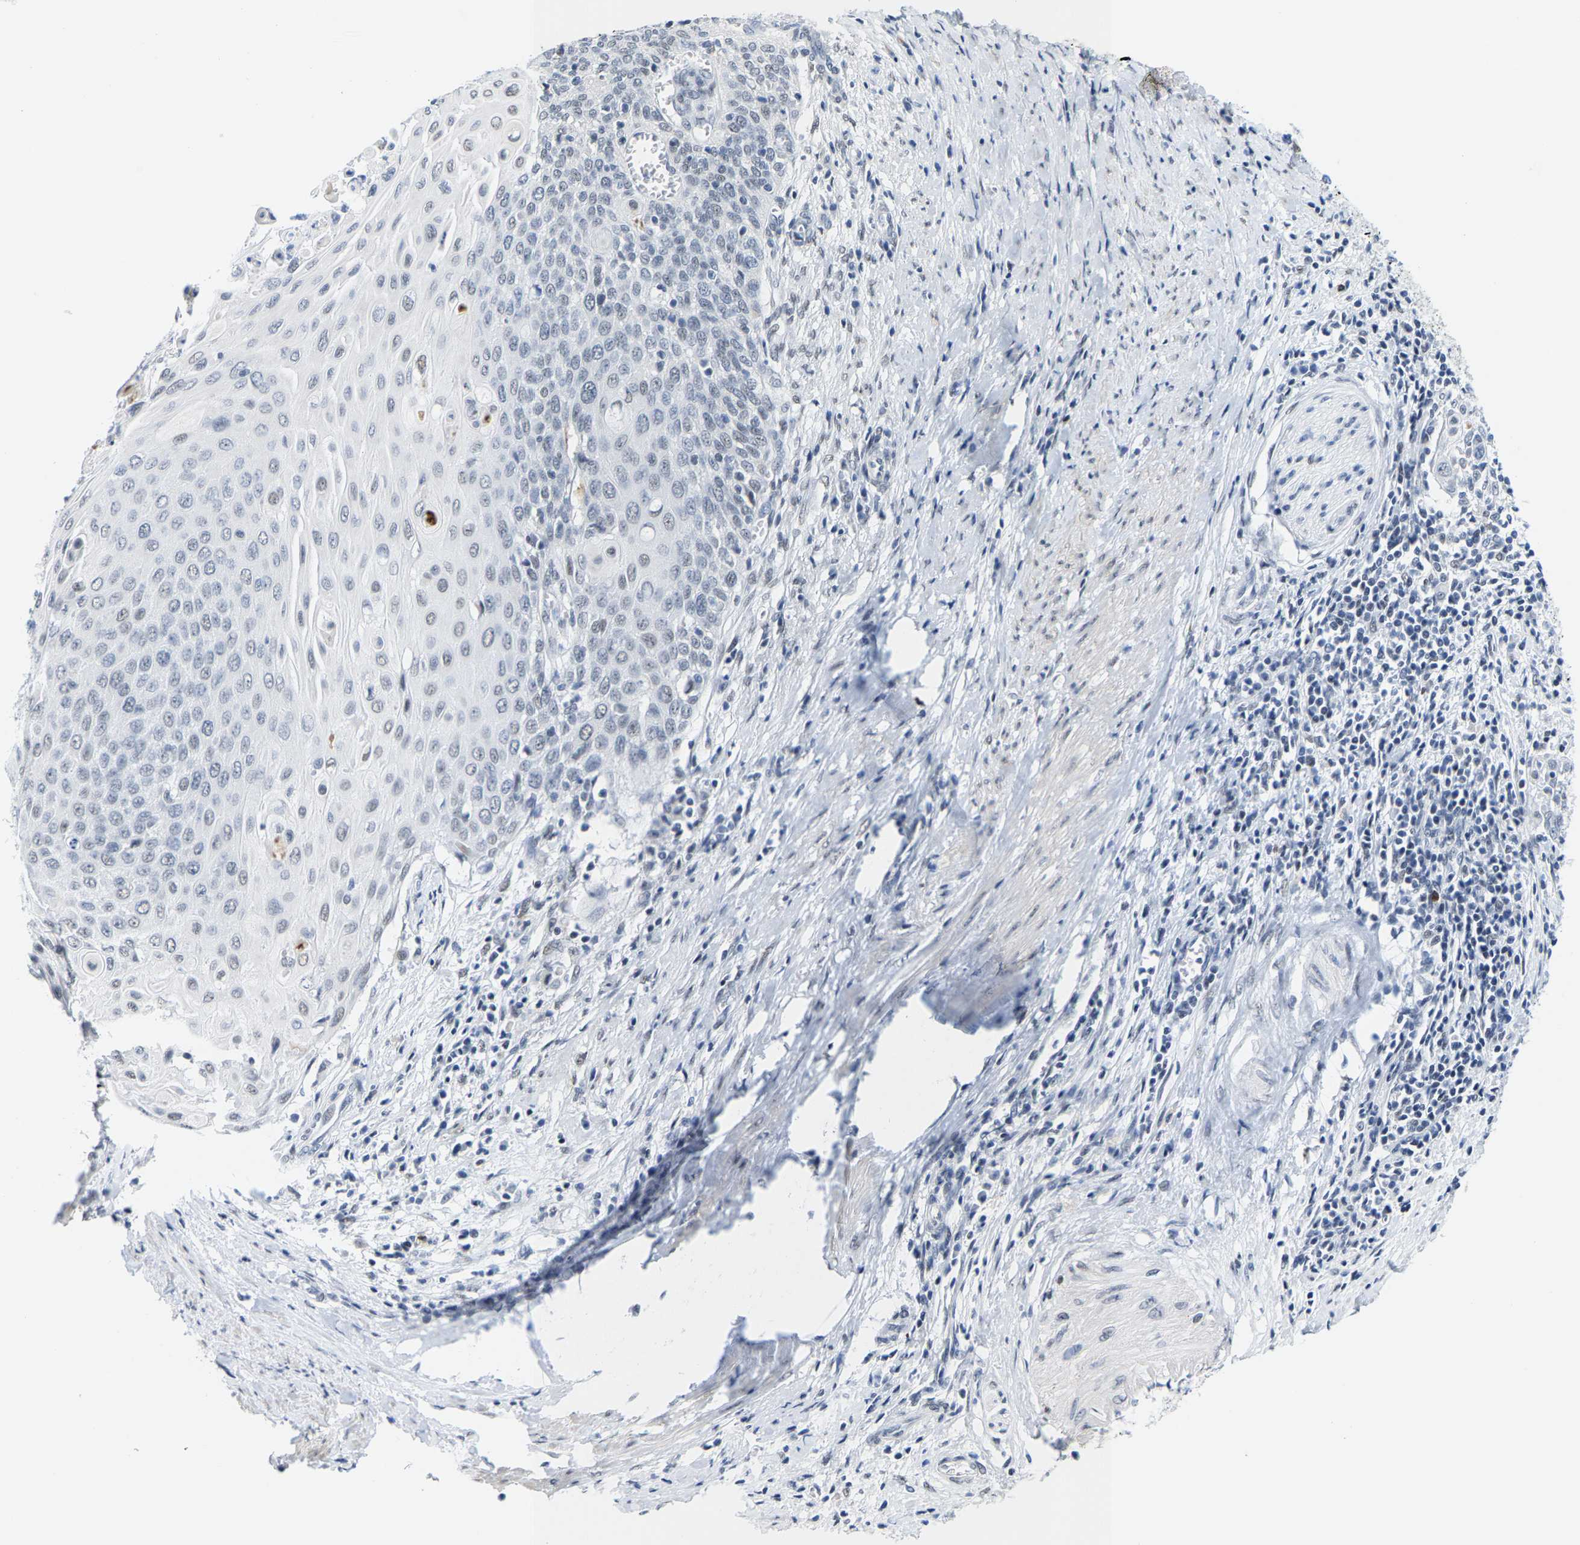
{"staining": {"intensity": "negative", "quantity": "none", "location": "none"}, "tissue": "cervical cancer", "cell_type": "Tumor cells", "image_type": "cancer", "snomed": [{"axis": "morphology", "description": "Squamous cell carcinoma, NOS"}, {"axis": "topography", "description": "Cervix"}], "caption": "A high-resolution photomicrograph shows immunohistochemistry (IHC) staining of cervical cancer (squamous cell carcinoma), which demonstrates no significant staining in tumor cells.", "gene": "SETD1B", "patient": {"sex": "female", "age": 39}}